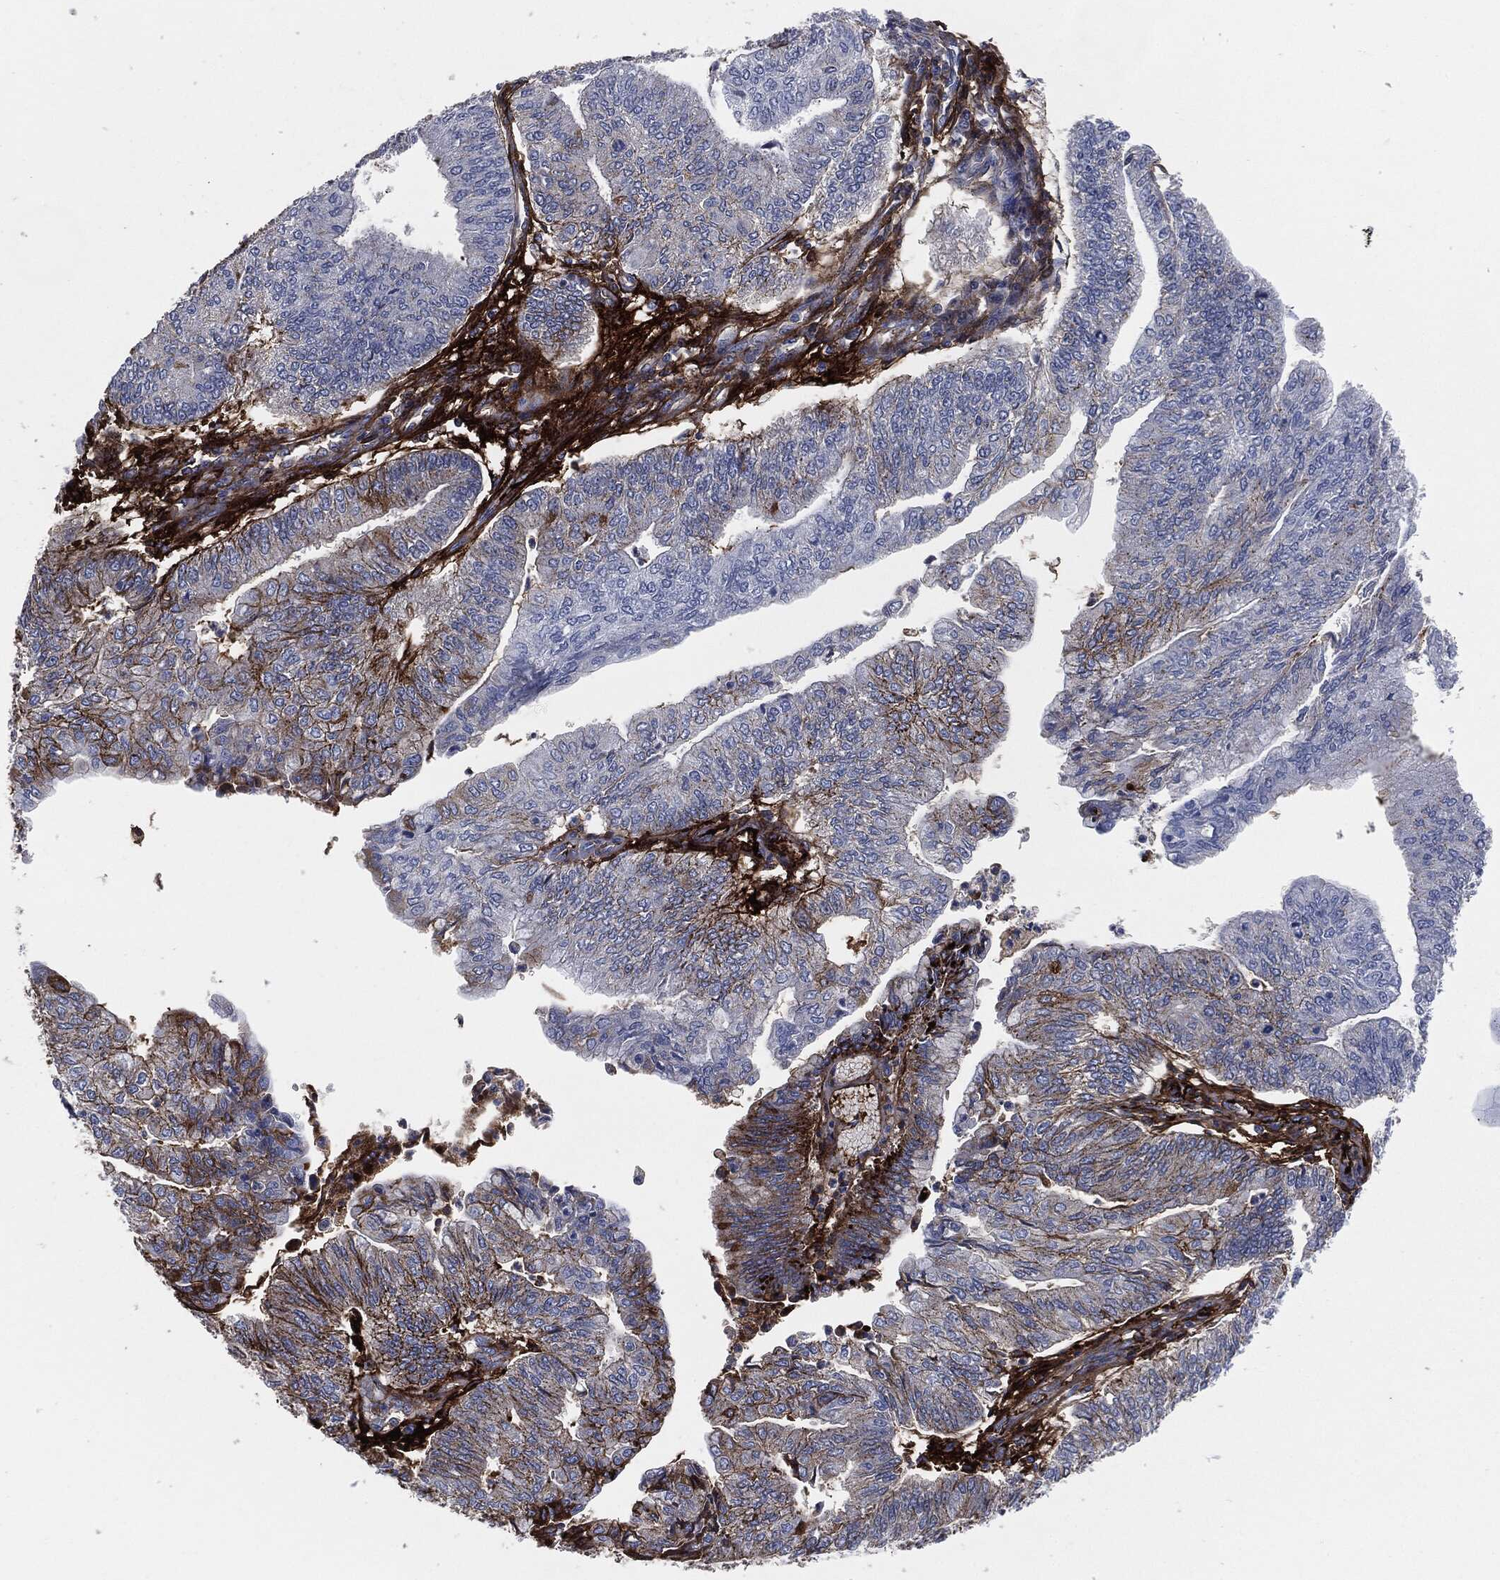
{"staining": {"intensity": "strong", "quantity": "<25%", "location": "cytoplasmic/membranous"}, "tissue": "endometrial cancer", "cell_type": "Tumor cells", "image_type": "cancer", "snomed": [{"axis": "morphology", "description": "Adenocarcinoma, NOS"}, {"axis": "topography", "description": "Endometrium"}], "caption": "IHC histopathology image of adenocarcinoma (endometrial) stained for a protein (brown), which displays medium levels of strong cytoplasmic/membranous positivity in approximately <25% of tumor cells.", "gene": "APOB", "patient": {"sex": "female", "age": 59}}